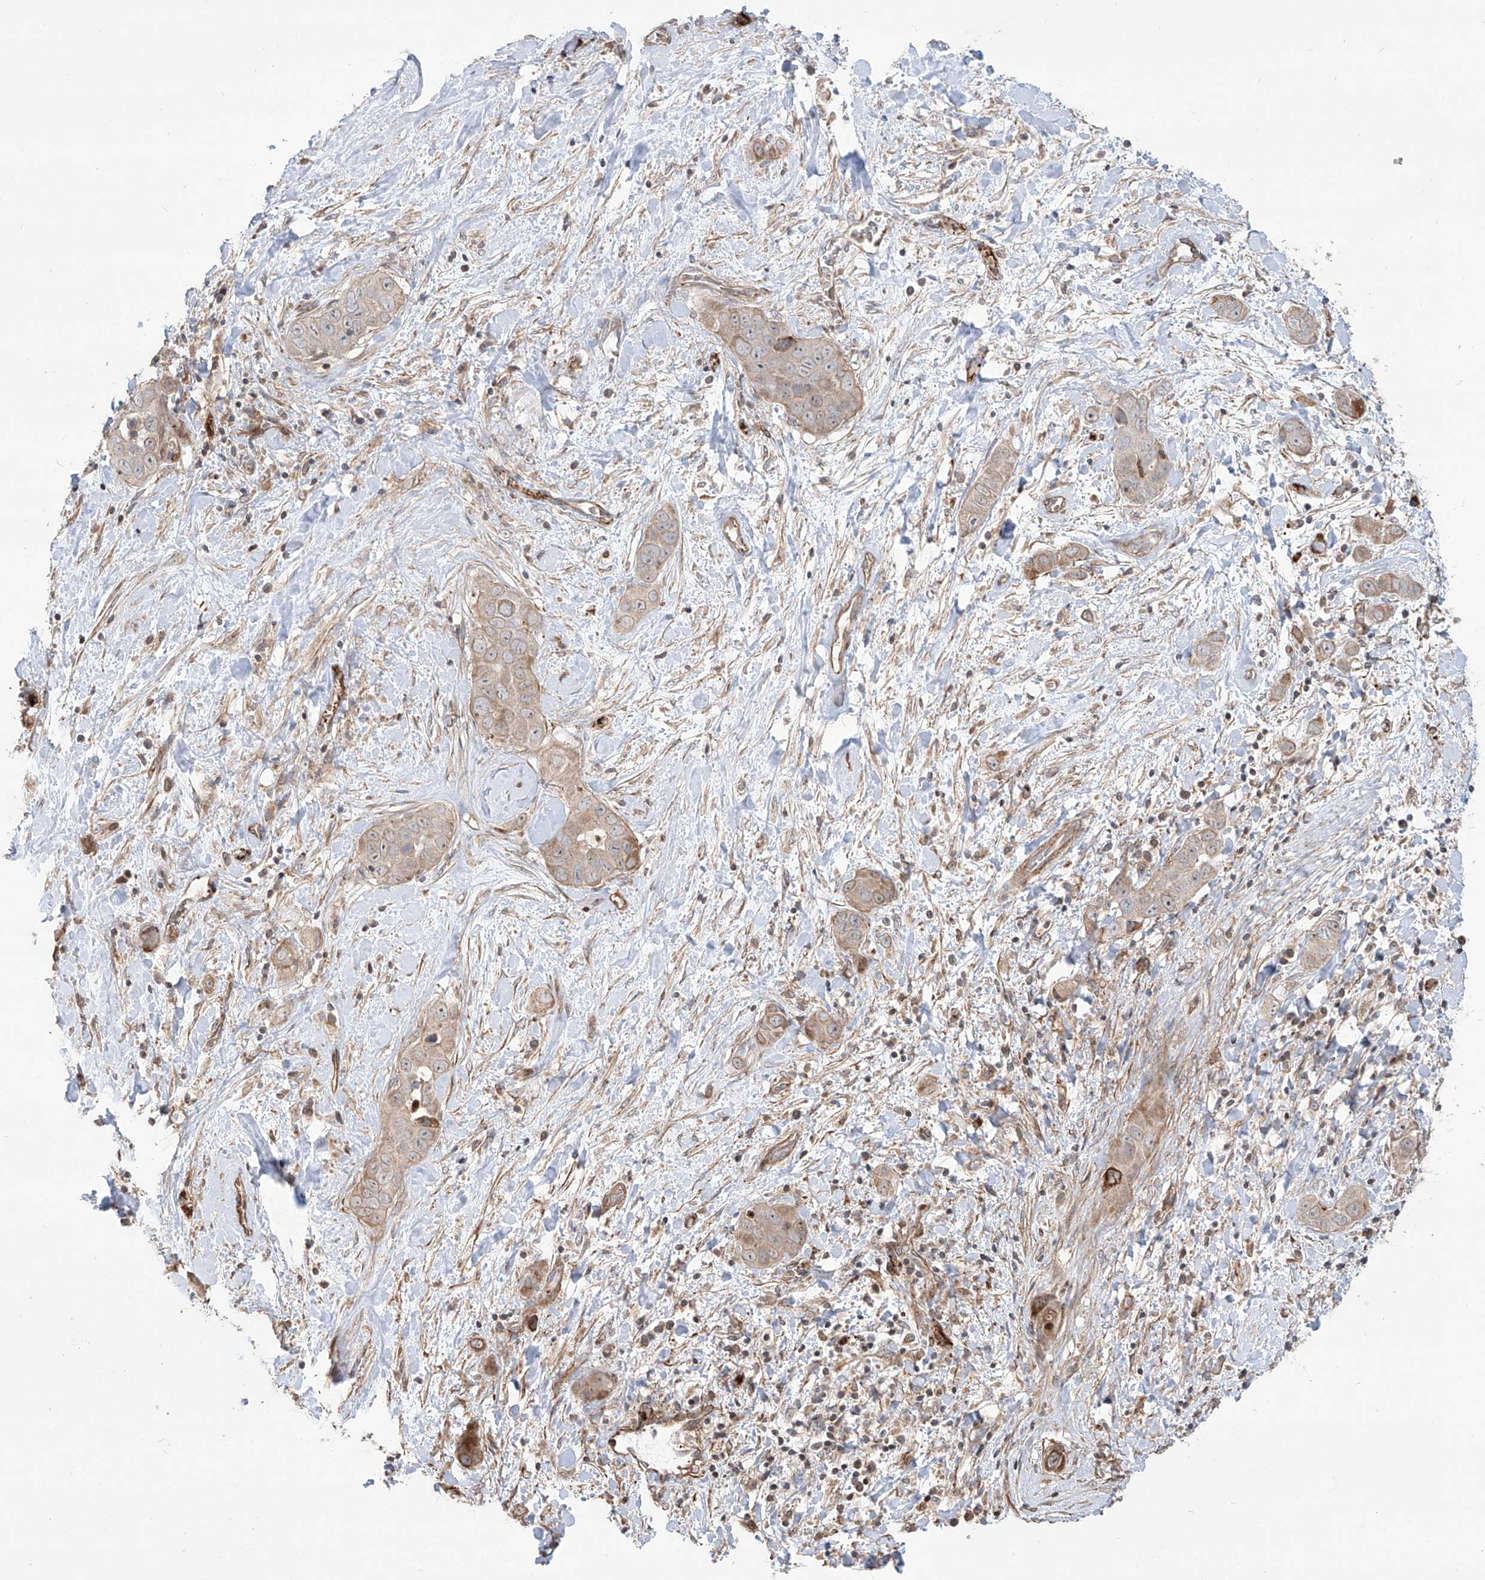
{"staining": {"intensity": "weak", "quantity": ">75%", "location": "cytoplasmic/membranous"}, "tissue": "liver cancer", "cell_type": "Tumor cells", "image_type": "cancer", "snomed": [{"axis": "morphology", "description": "Cholangiocarcinoma"}, {"axis": "topography", "description": "Liver"}], "caption": "The histopathology image exhibits immunohistochemical staining of cholangiocarcinoma (liver). There is weak cytoplasmic/membranous staining is appreciated in approximately >75% of tumor cells.", "gene": "APAF1", "patient": {"sex": "female", "age": 52}}